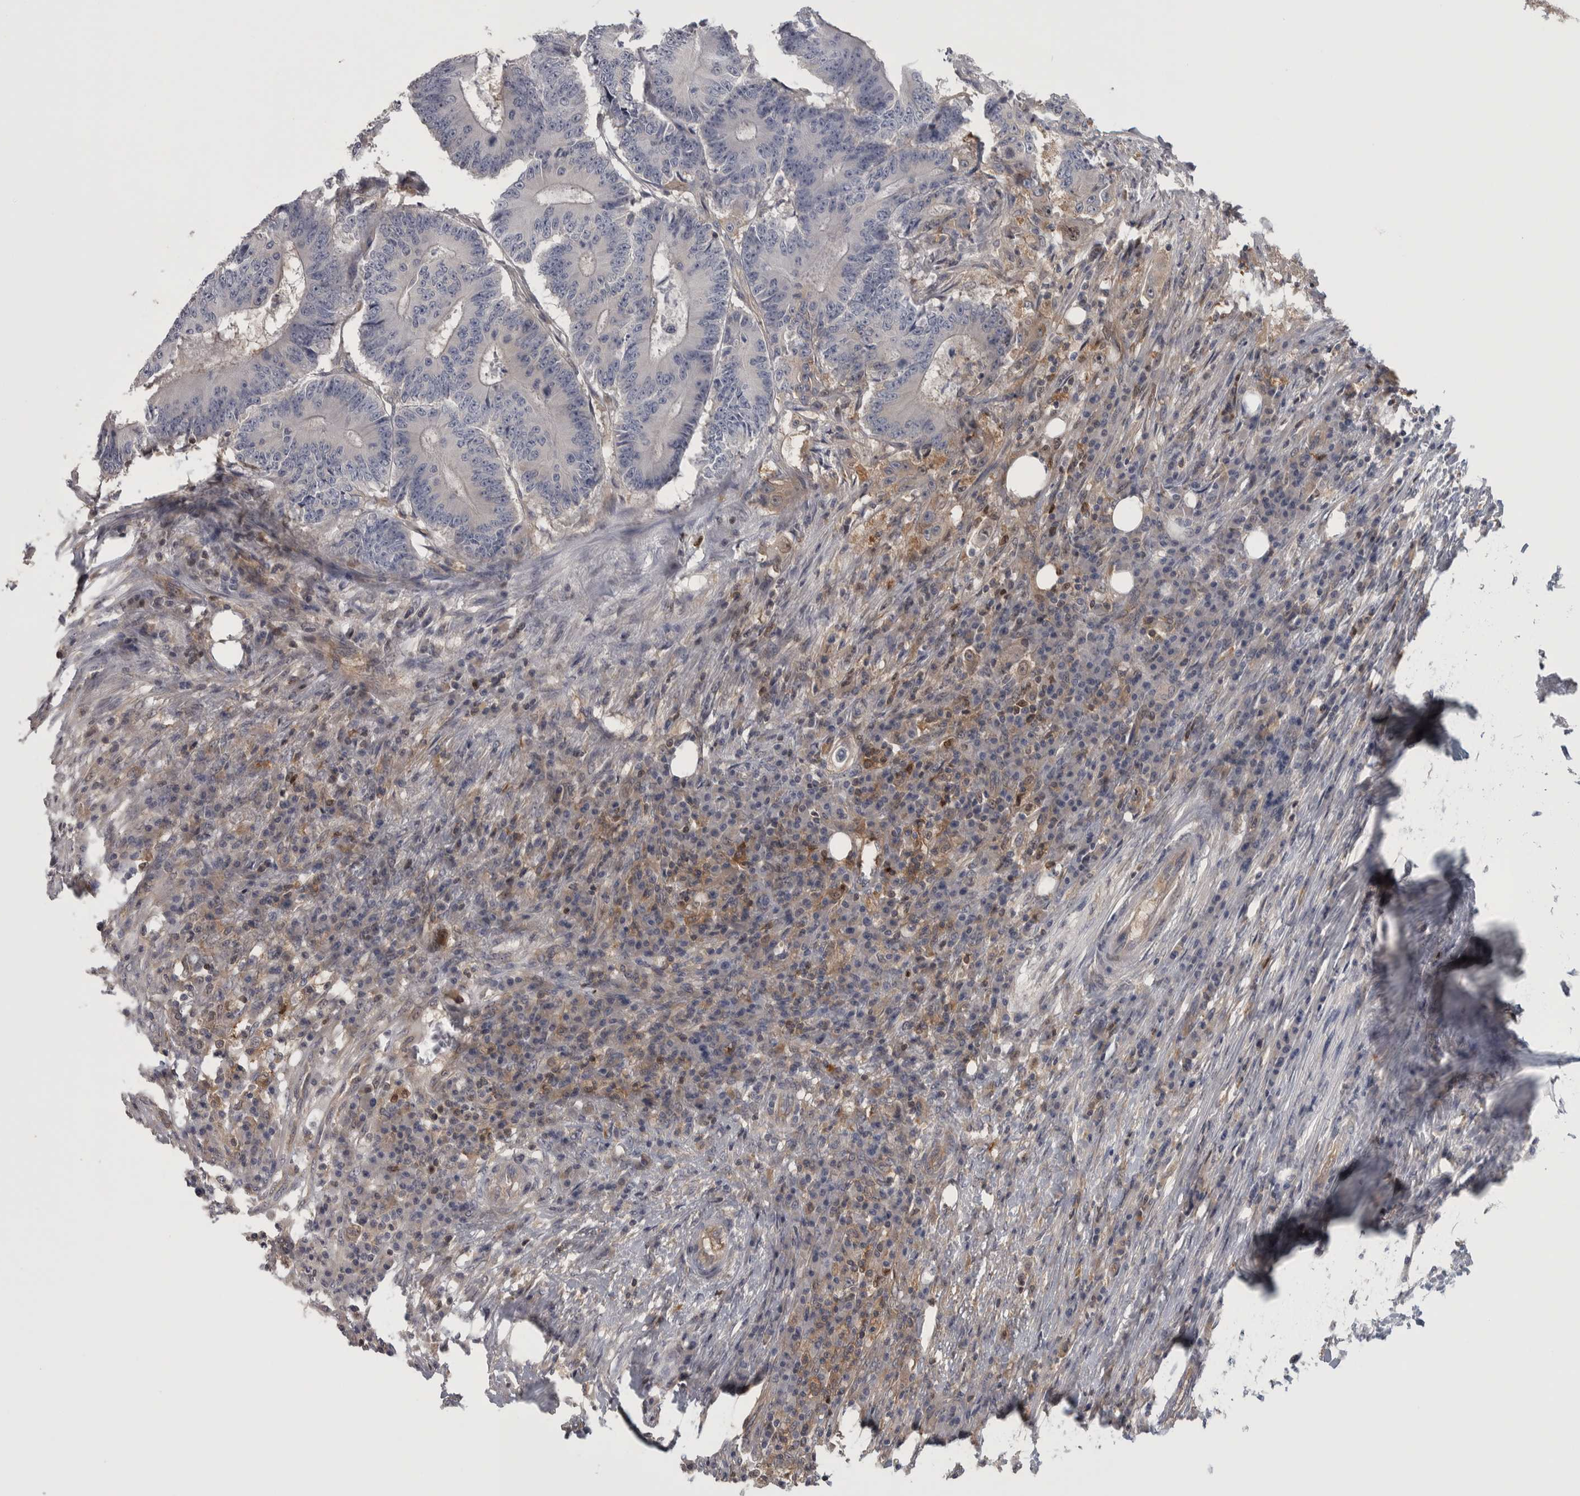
{"staining": {"intensity": "moderate", "quantity": "<25%", "location": "cytoplasmic/membranous"}, "tissue": "colorectal cancer", "cell_type": "Tumor cells", "image_type": "cancer", "snomed": [{"axis": "morphology", "description": "Adenocarcinoma, NOS"}, {"axis": "topography", "description": "Colon"}], "caption": "Tumor cells demonstrate low levels of moderate cytoplasmic/membranous staining in about <25% of cells in colorectal adenocarcinoma. The staining was performed using DAB (3,3'-diaminobenzidine) to visualize the protein expression in brown, while the nuclei were stained in blue with hematoxylin (Magnification: 20x).", "gene": "NFKB2", "patient": {"sex": "male", "age": 83}}